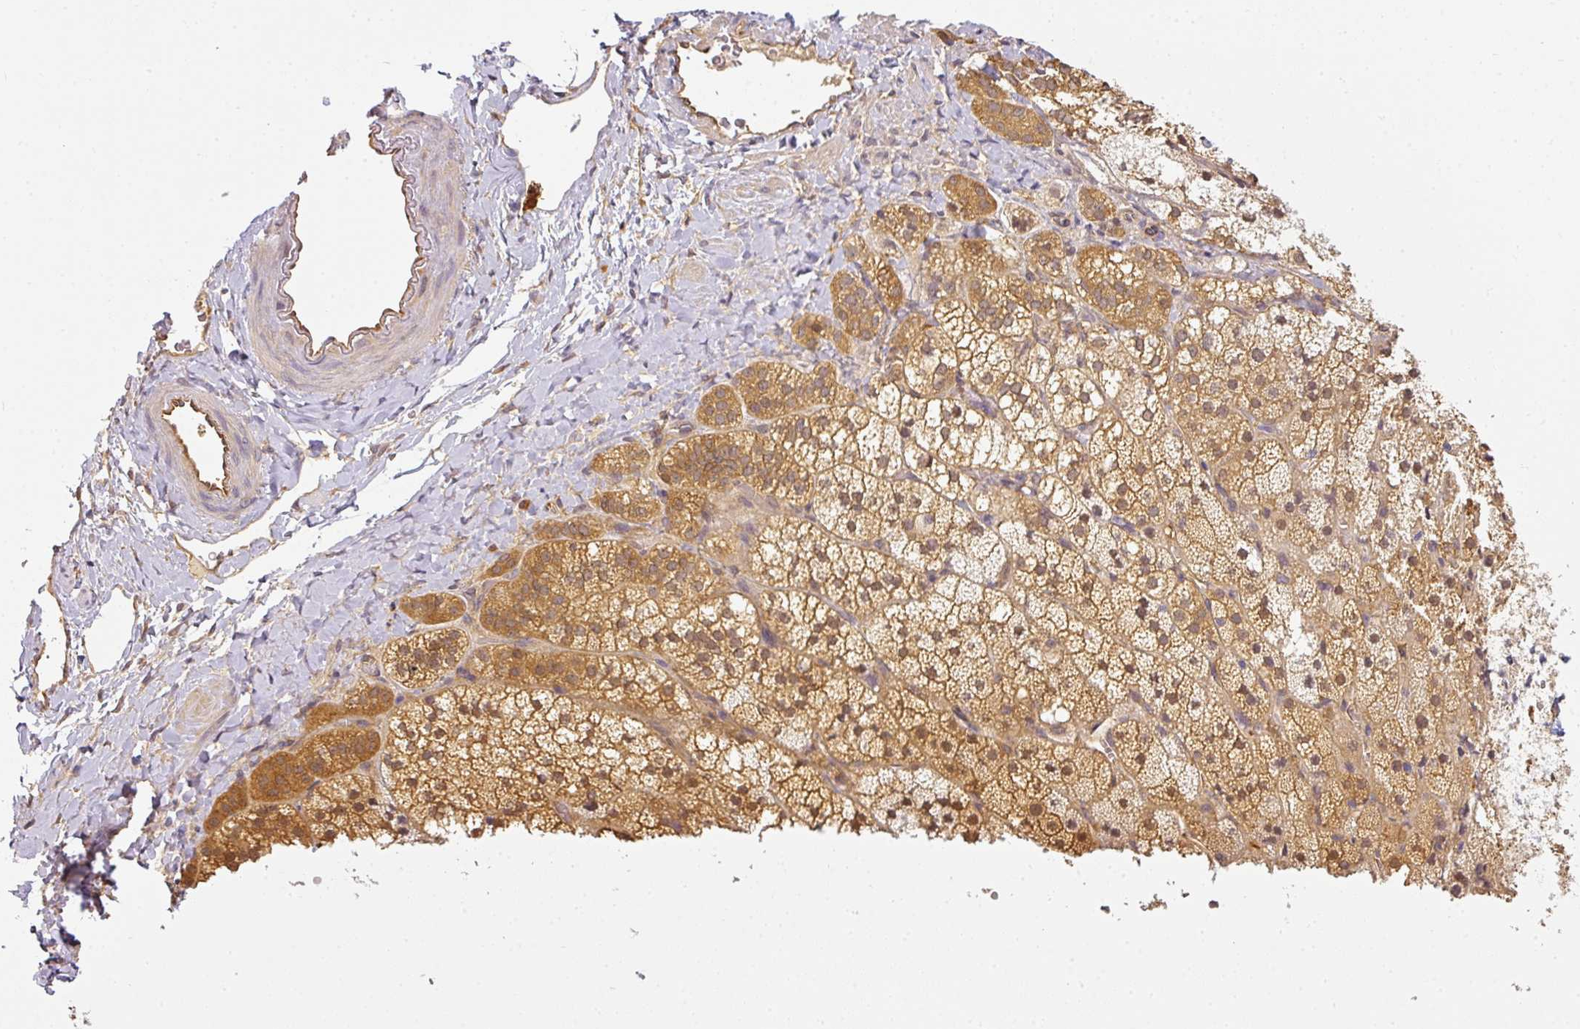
{"staining": {"intensity": "moderate", "quantity": ">75%", "location": "cytoplasmic/membranous"}, "tissue": "adrenal gland", "cell_type": "Glandular cells", "image_type": "normal", "snomed": [{"axis": "morphology", "description": "Normal tissue, NOS"}, {"axis": "topography", "description": "Adrenal gland"}], "caption": "IHC photomicrograph of unremarkable adrenal gland: human adrenal gland stained using immunohistochemistry reveals medium levels of moderate protein expression localized specifically in the cytoplasmic/membranous of glandular cells, appearing as a cytoplasmic/membranous brown color.", "gene": "ANKRD18A", "patient": {"sex": "male", "age": 53}}